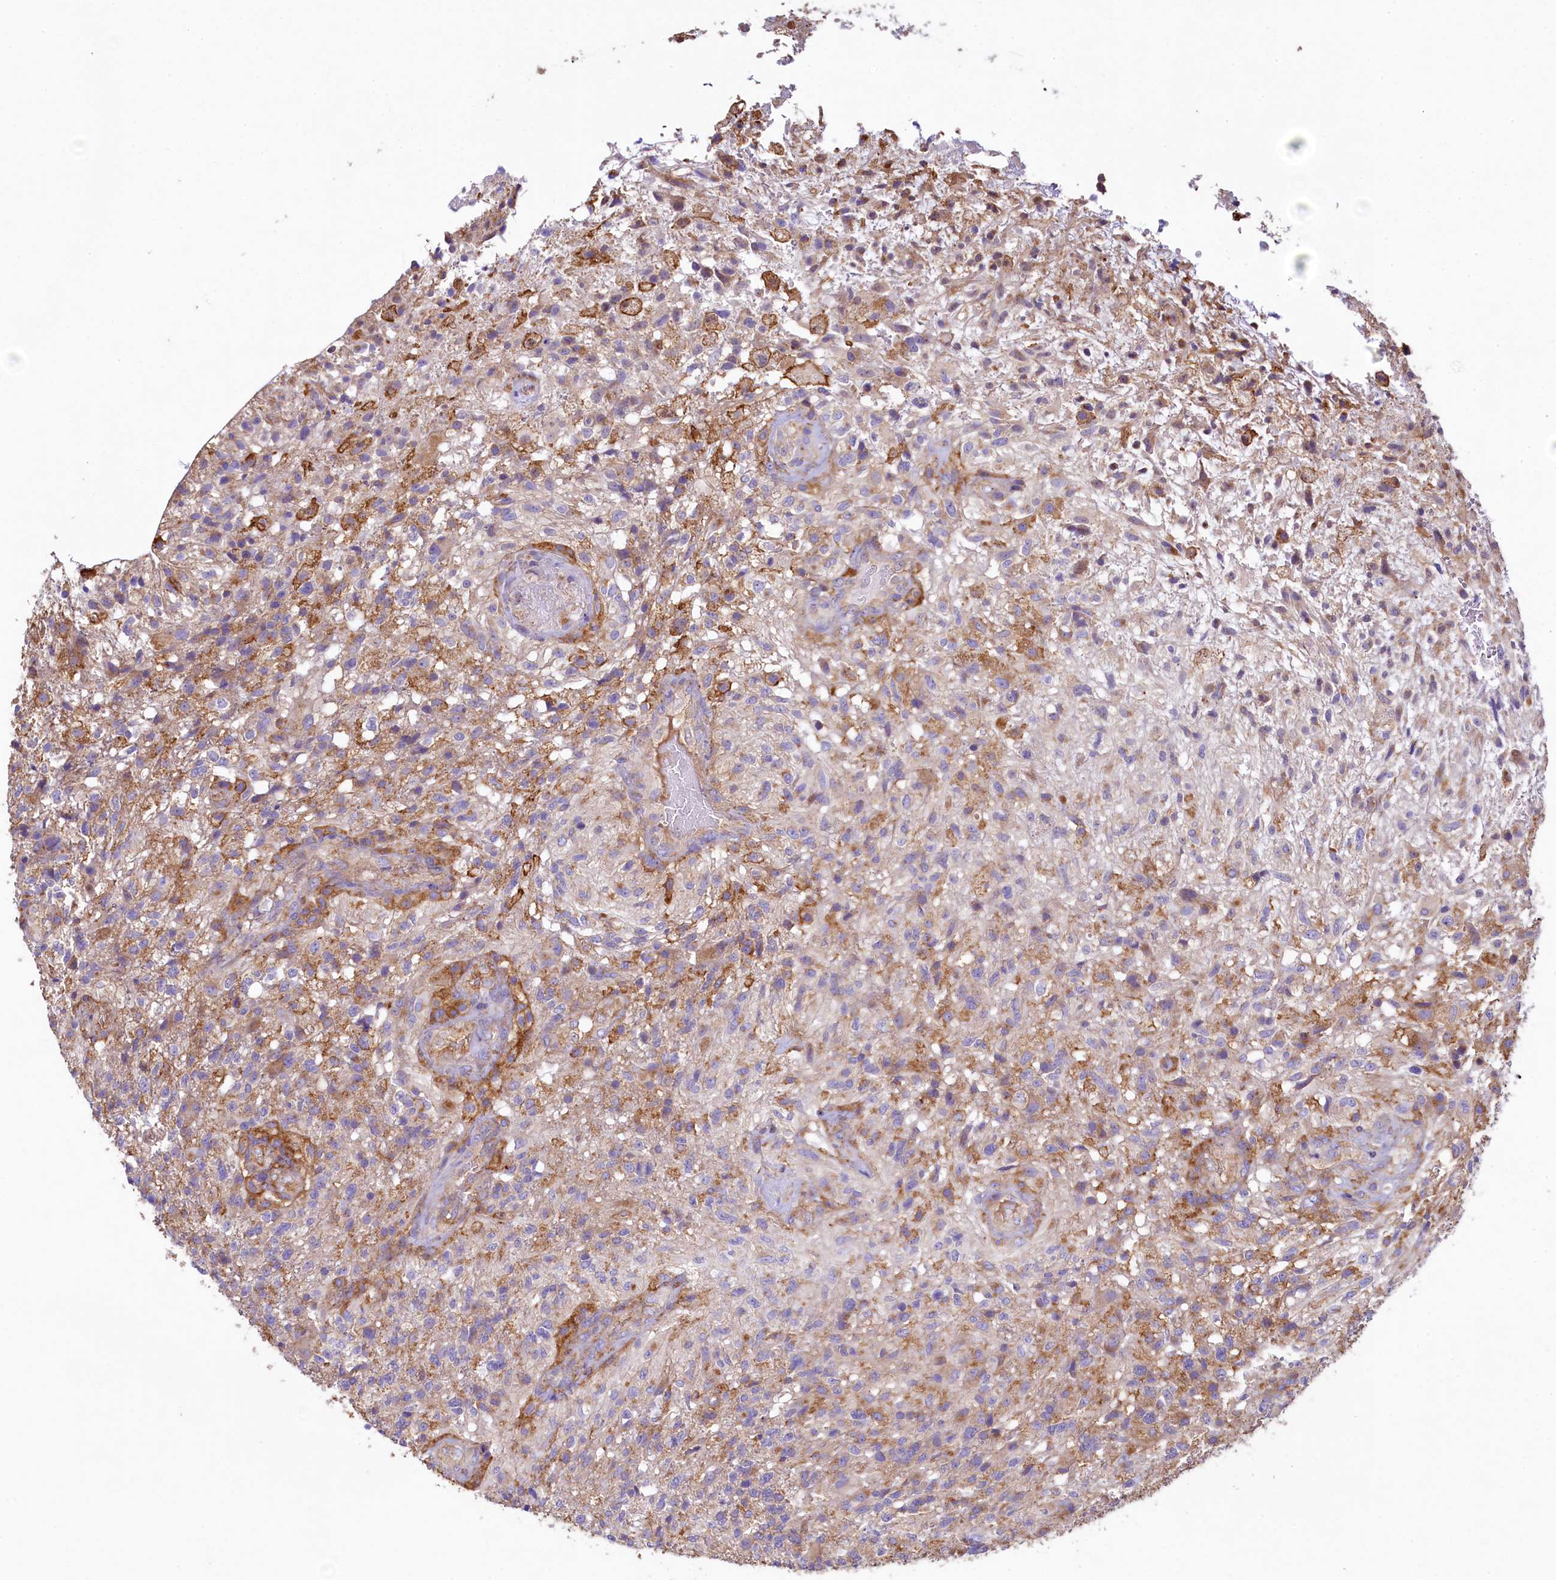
{"staining": {"intensity": "moderate", "quantity": "<25%", "location": "cytoplasmic/membranous"}, "tissue": "glioma", "cell_type": "Tumor cells", "image_type": "cancer", "snomed": [{"axis": "morphology", "description": "Glioma, malignant, High grade"}, {"axis": "topography", "description": "Brain"}], "caption": "Approximately <25% of tumor cells in human glioma reveal moderate cytoplasmic/membranous protein staining as visualized by brown immunohistochemical staining.", "gene": "GPR21", "patient": {"sex": "male", "age": 56}}